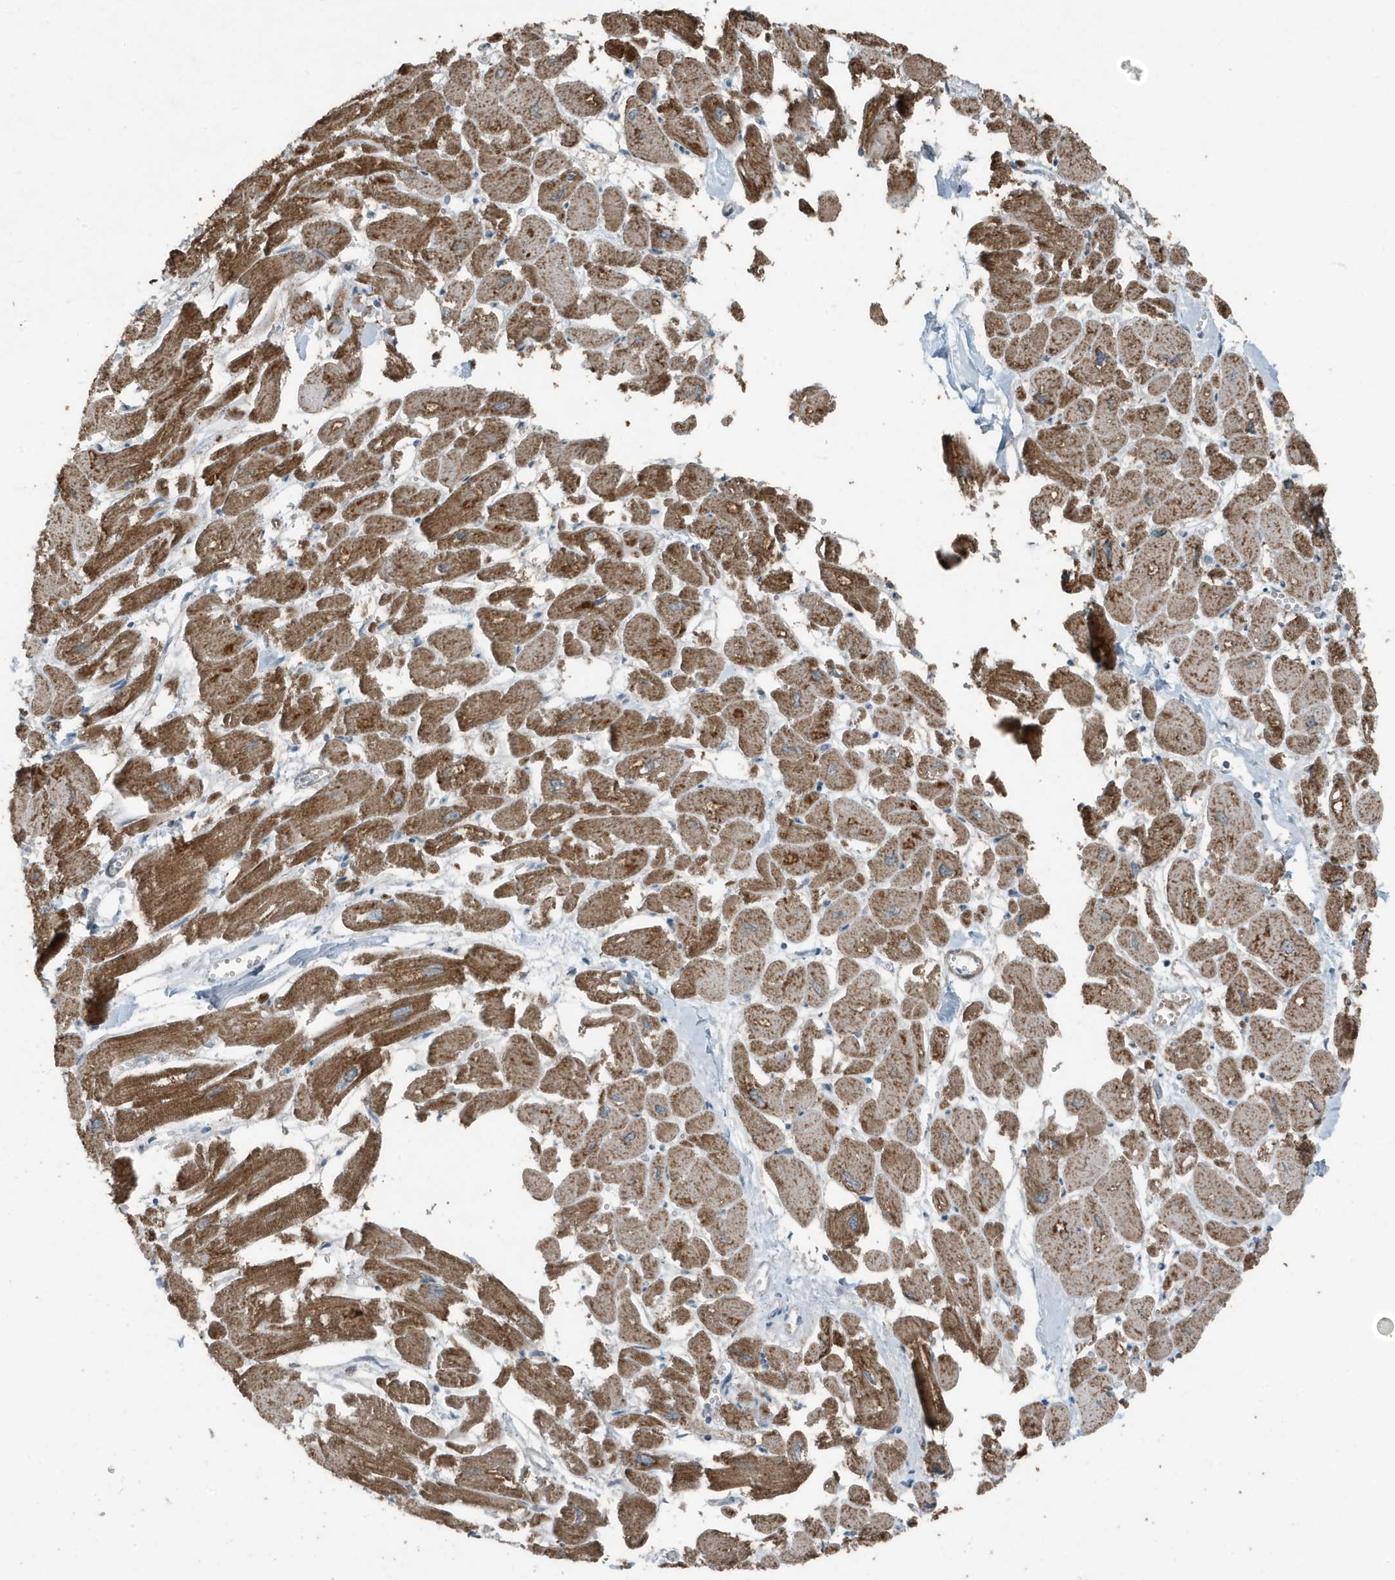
{"staining": {"intensity": "moderate", "quantity": ">75%", "location": "cytoplasmic/membranous"}, "tissue": "heart muscle", "cell_type": "Cardiomyocytes", "image_type": "normal", "snomed": [{"axis": "morphology", "description": "Normal tissue, NOS"}, {"axis": "topography", "description": "Heart"}], "caption": "A high-resolution micrograph shows immunohistochemistry (IHC) staining of unremarkable heart muscle, which reveals moderate cytoplasmic/membranous expression in about >75% of cardiomyocytes.", "gene": "MT", "patient": {"sex": "male", "age": 54}}